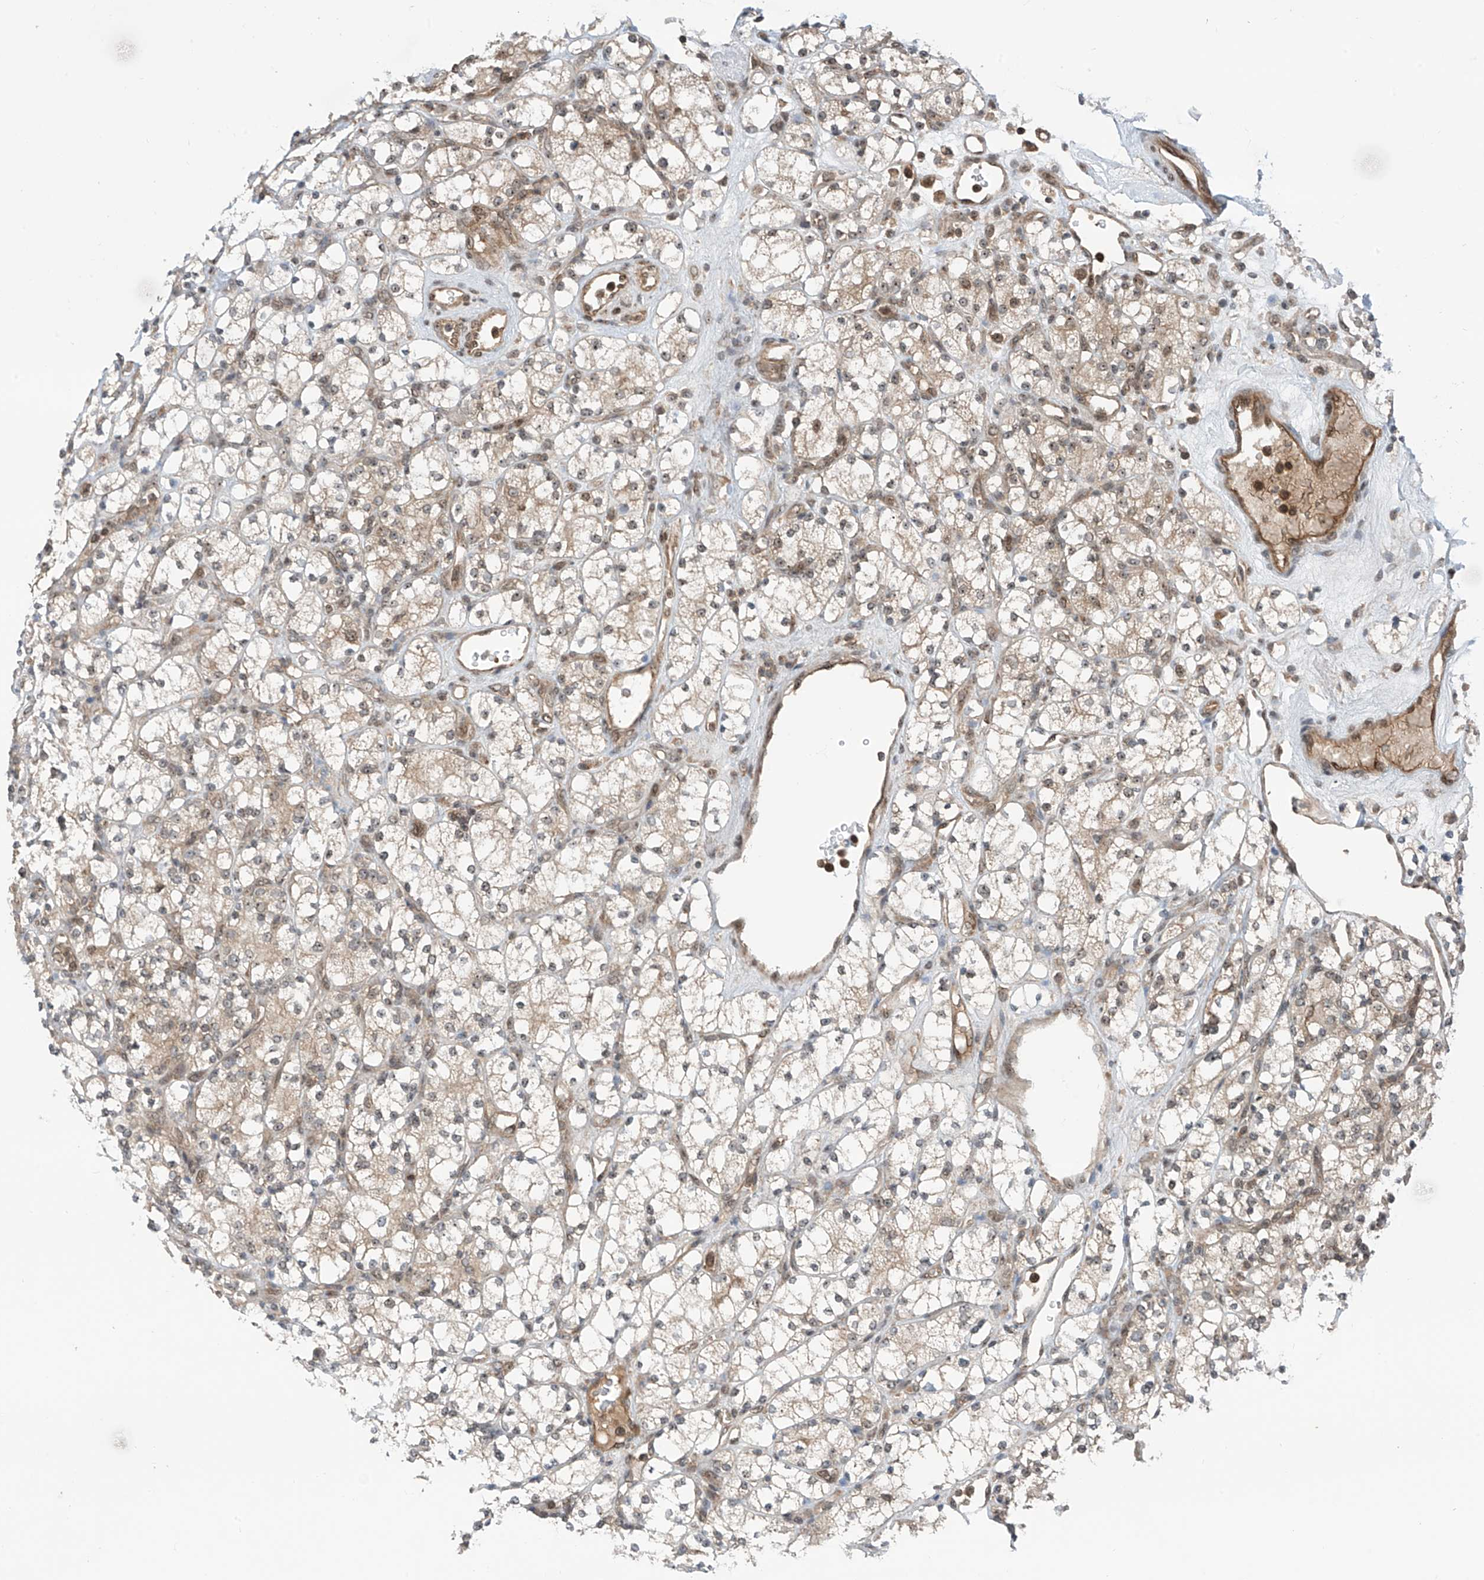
{"staining": {"intensity": "negative", "quantity": "none", "location": "none"}, "tissue": "renal cancer", "cell_type": "Tumor cells", "image_type": "cancer", "snomed": [{"axis": "morphology", "description": "Adenocarcinoma, NOS"}, {"axis": "topography", "description": "Kidney"}], "caption": "The image demonstrates no staining of tumor cells in renal adenocarcinoma.", "gene": "C1orf131", "patient": {"sex": "male", "age": 77}}